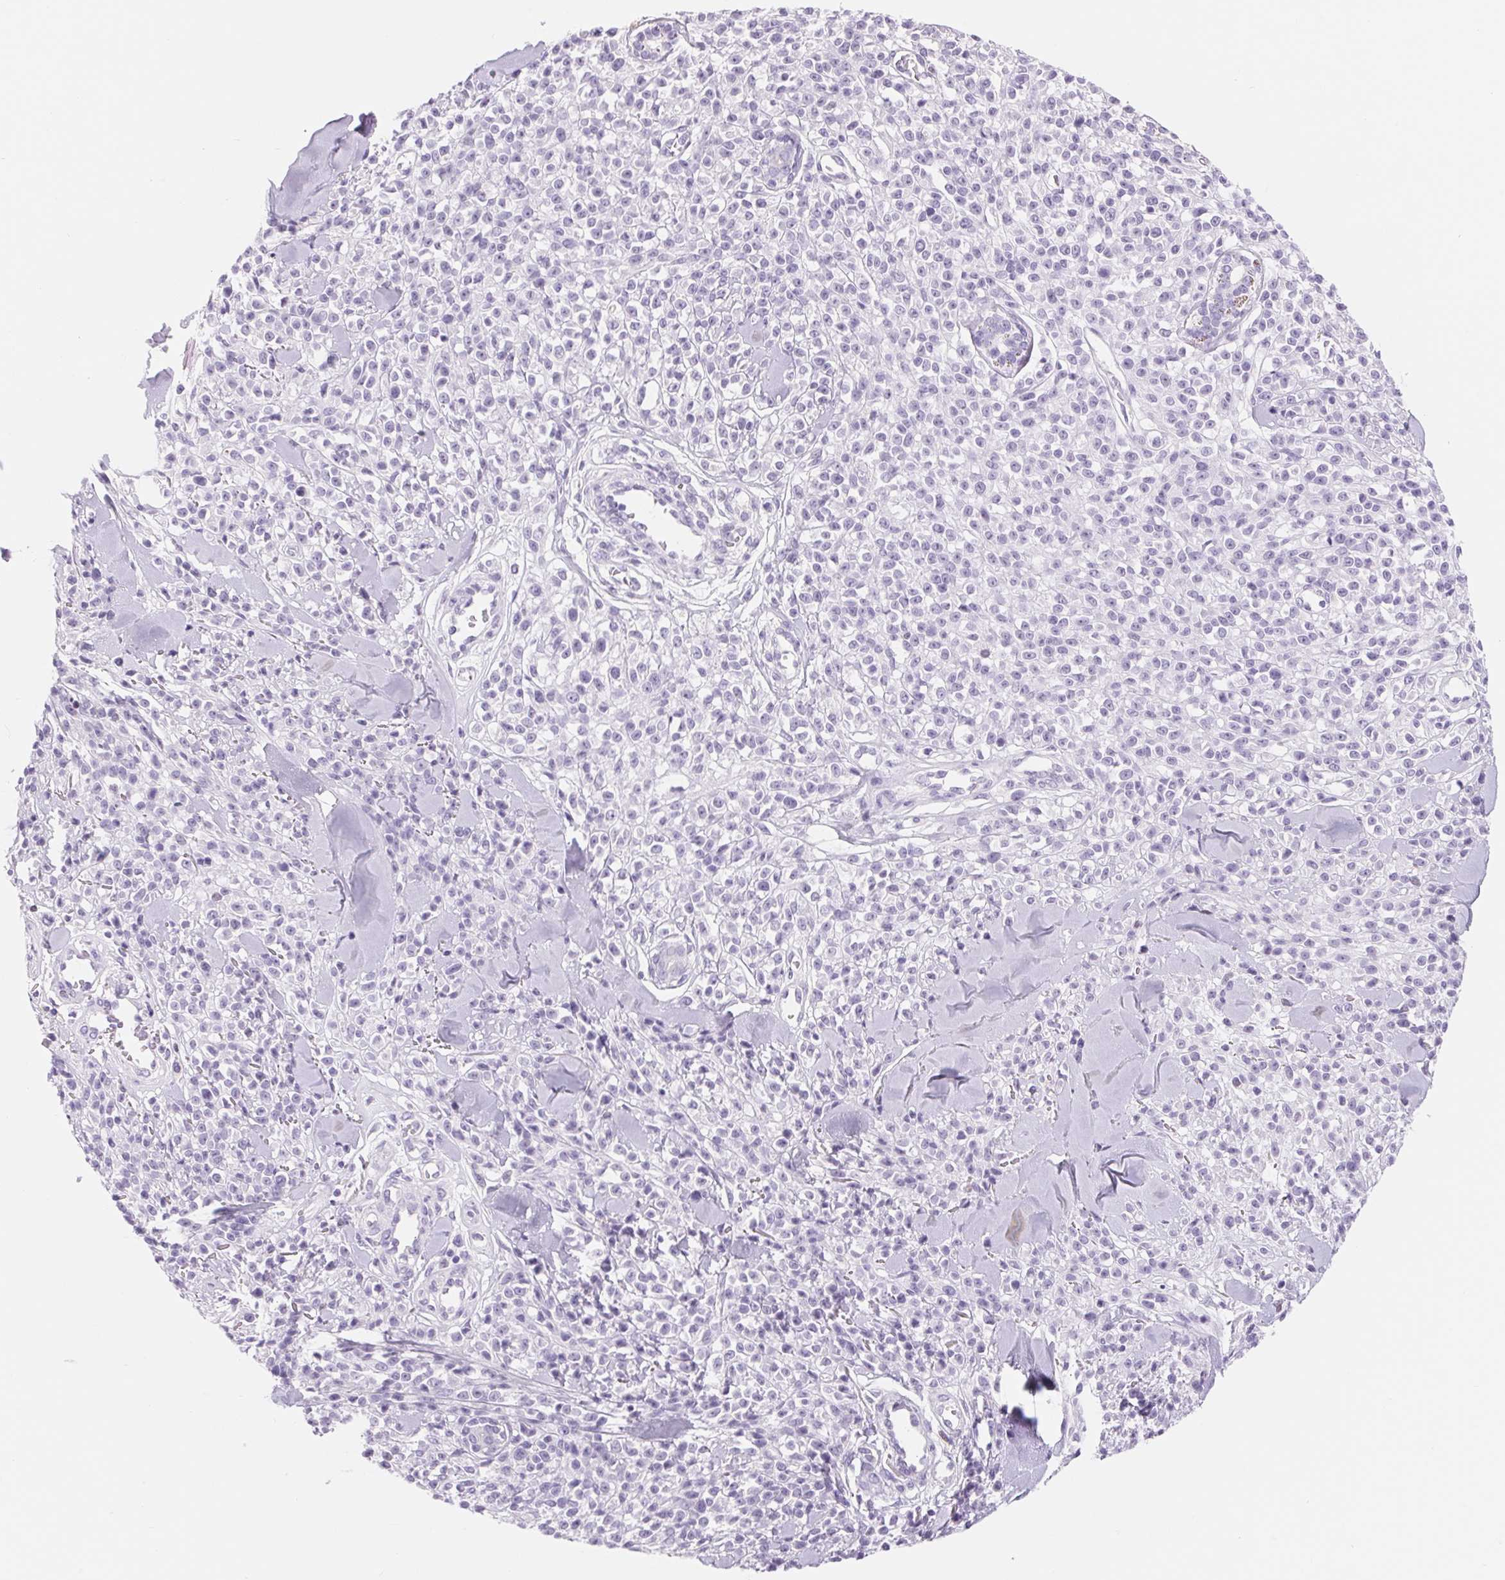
{"staining": {"intensity": "negative", "quantity": "none", "location": "none"}, "tissue": "melanoma", "cell_type": "Tumor cells", "image_type": "cancer", "snomed": [{"axis": "morphology", "description": "Malignant melanoma, NOS"}, {"axis": "topography", "description": "Skin"}, {"axis": "topography", "description": "Skin of trunk"}], "caption": "This is a micrograph of IHC staining of melanoma, which shows no positivity in tumor cells. (Brightfield microscopy of DAB IHC at high magnification).", "gene": "ASGR2", "patient": {"sex": "male", "age": 74}}